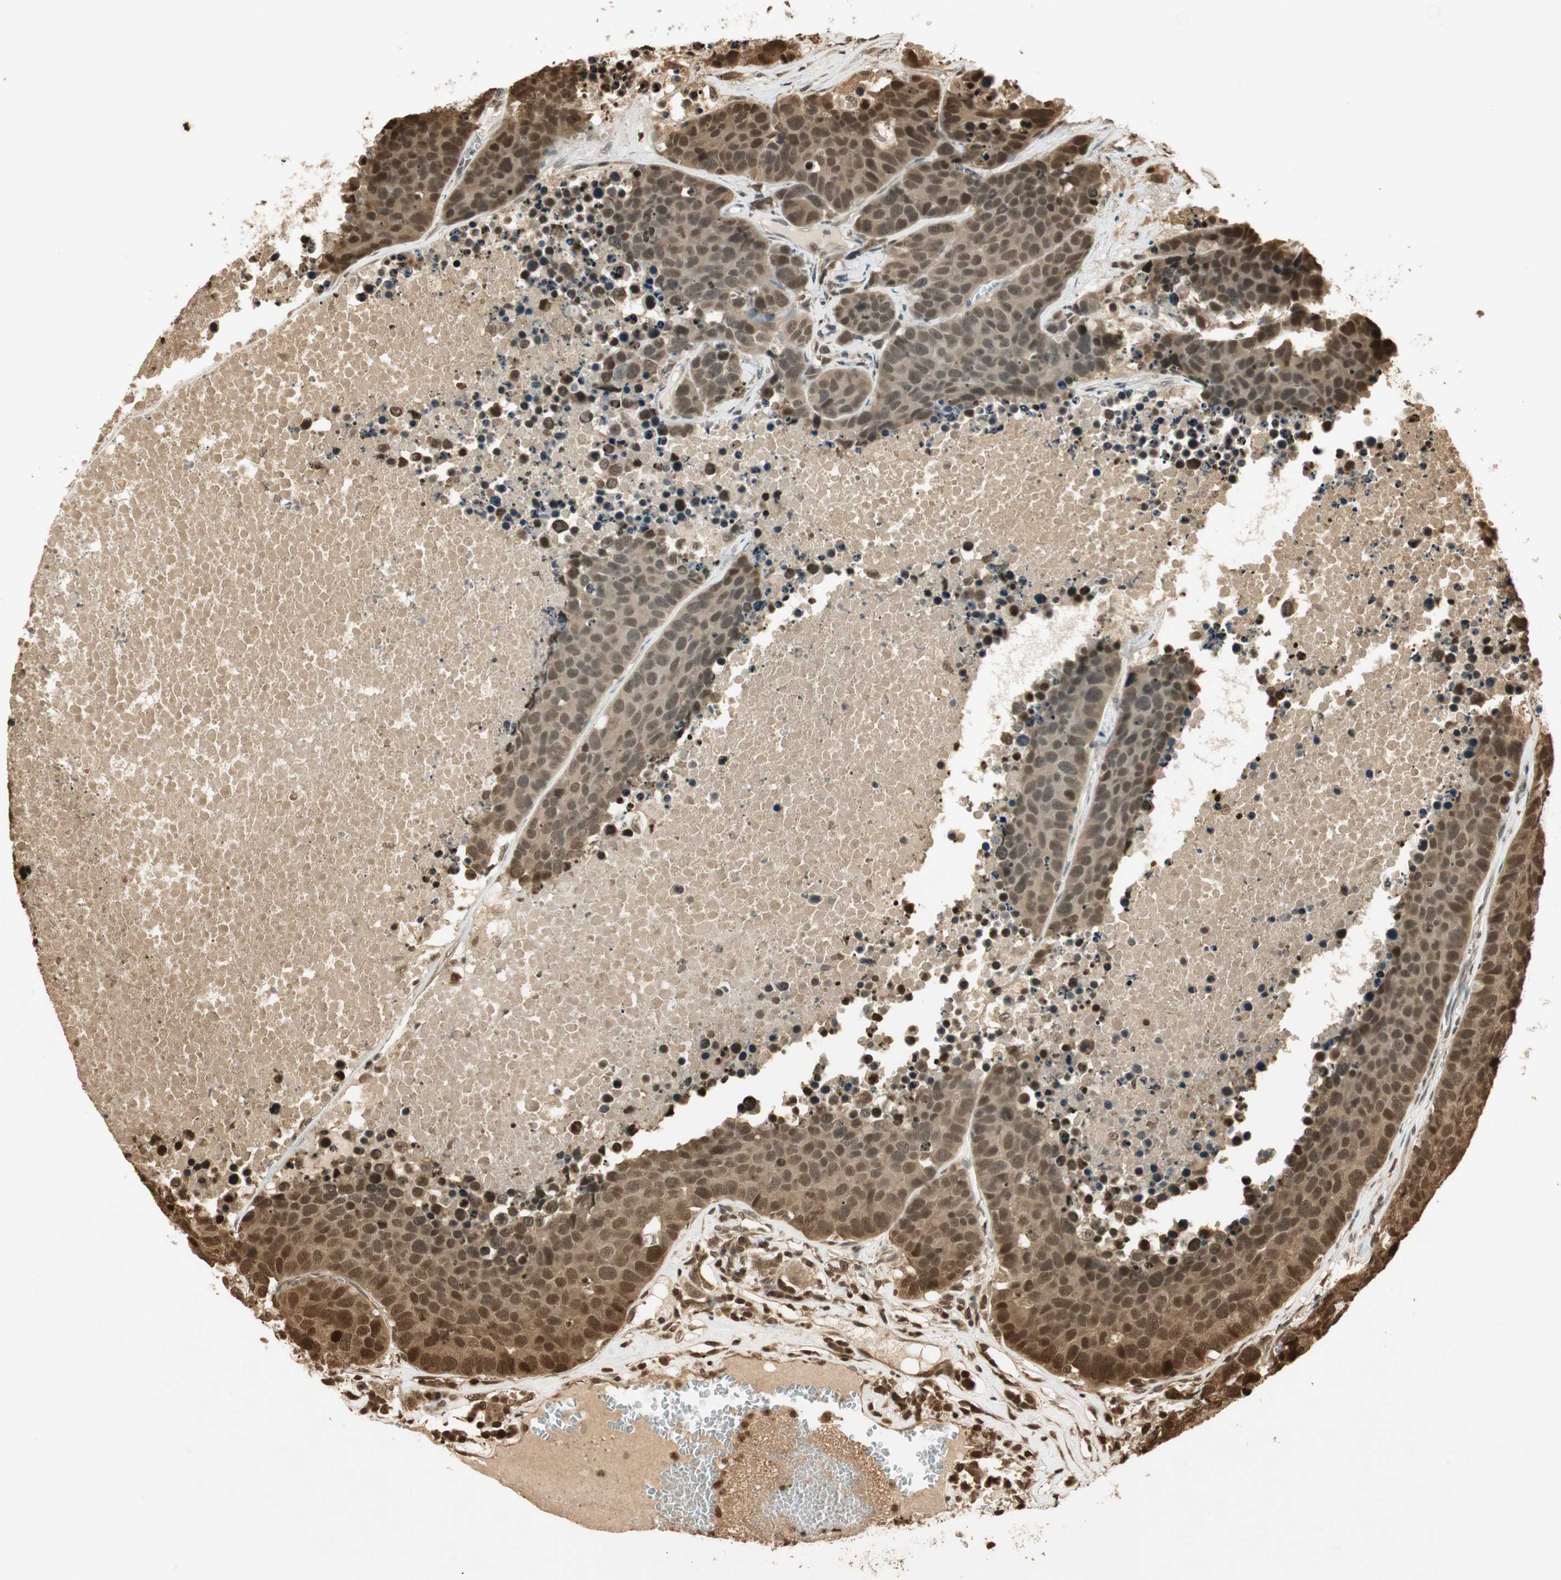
{"staining": {"intensity": "moderate", "quantity": ">75%", "location": "cytoplasmic/membranous,nuclear"}, "tissue": "carcinoid", "cell_type": "Tumor cells", "image_type": "cancer", "snomed": [{"axis": "morphology", "description": "Carcinoid, malignant, NOS"}, {"axis": "topography", "description": "Lung"}], "caption": "Moderate cytoplasmic/membranous and nuclear positivity for a protein is seen in approximately >75% of tumor cells of malignant carcinoid using immunohistochemistry (IHC).", "gene": "RPA3", "patient": {"sex": "male", "age": 60}}